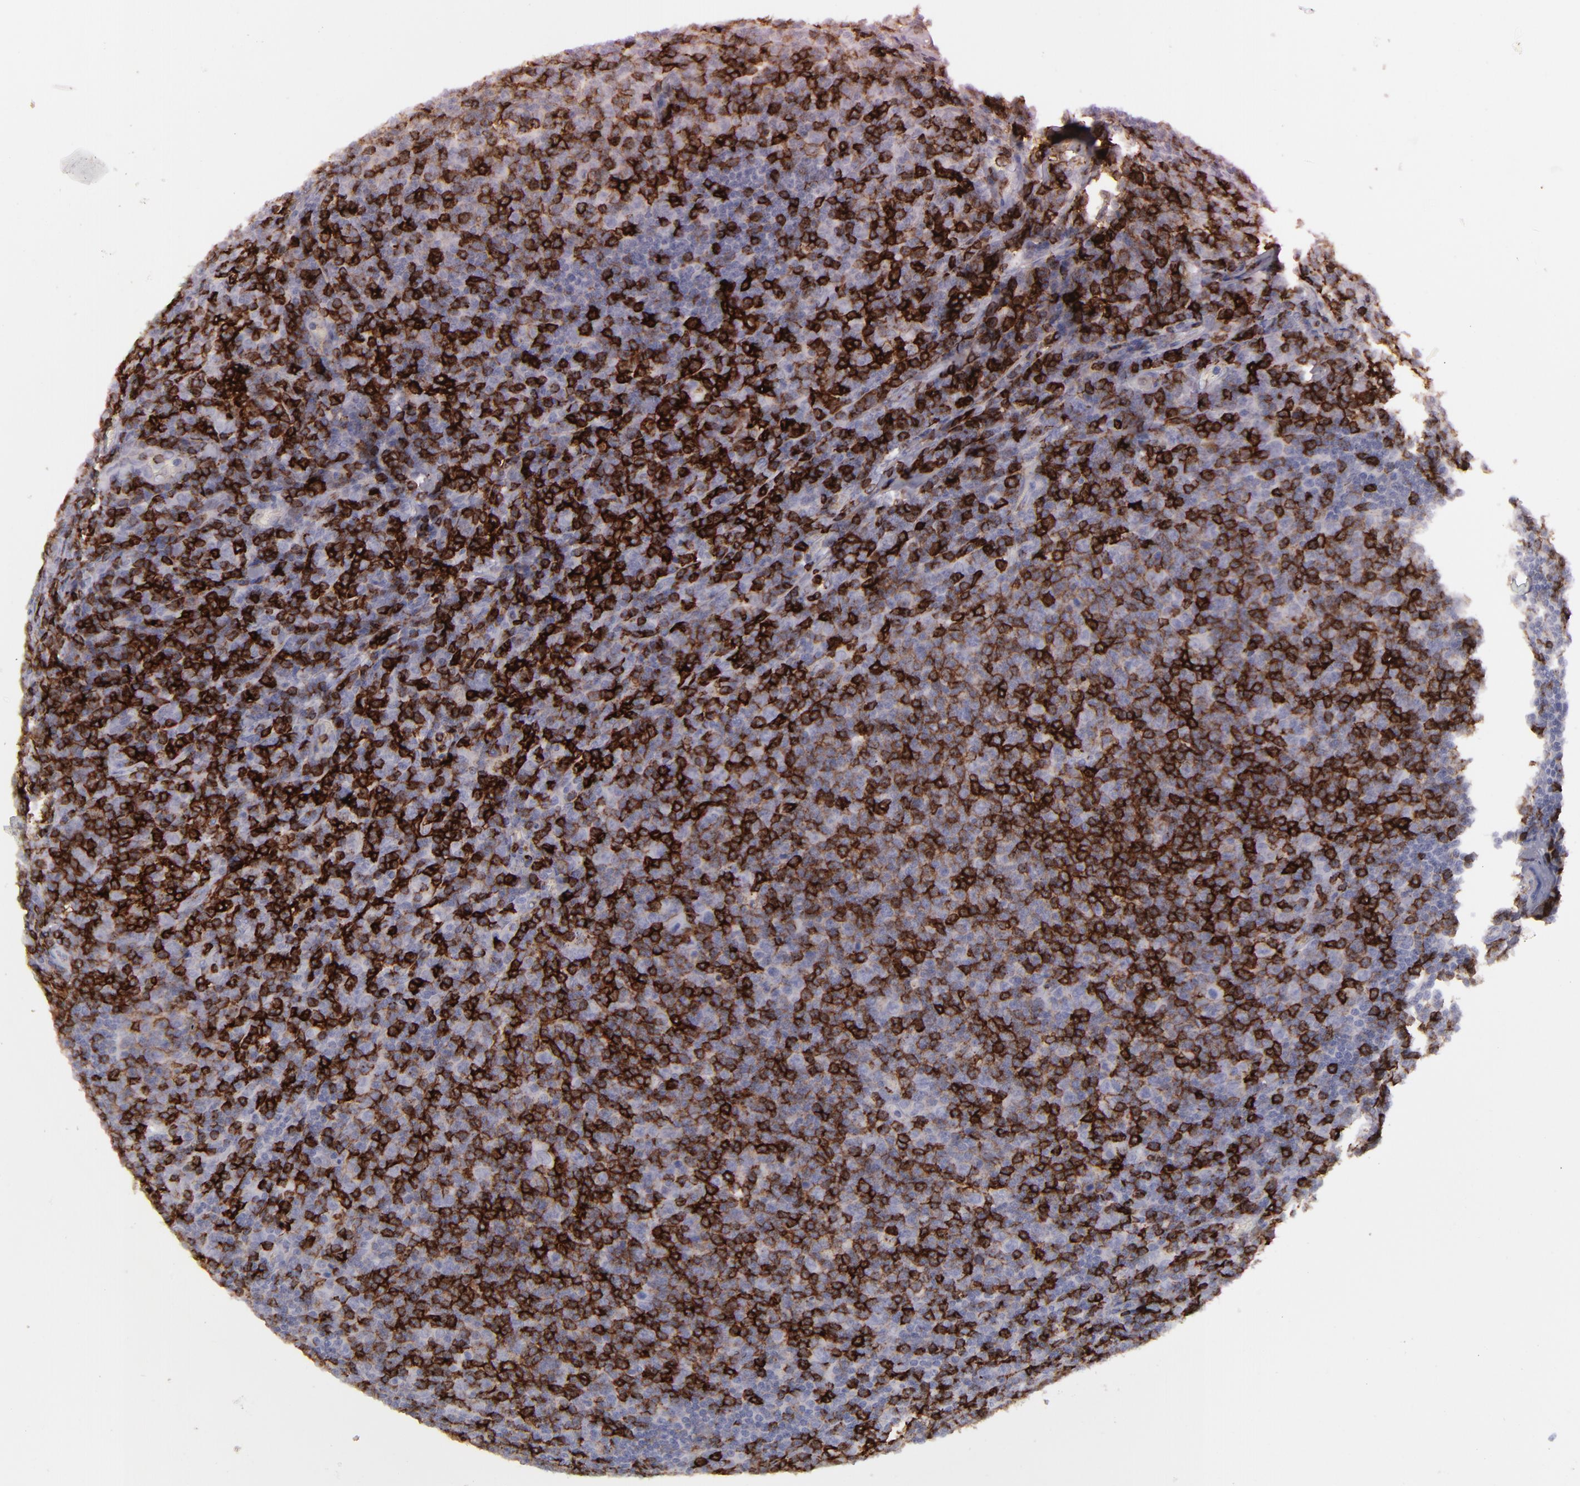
{"staining": {"intensity": "weak", "quantity": "25%-75%", "location": "cytoplasmic/membranous"}, "tissue": "lymphoma", "cell_type": "Tumor cells", "image_type": "cancer", "snomed": [{"axis": "morphology", "description": "Malignant lymphoma, non-Hodgkin's type, Low grade"}, {"axis": "topography", "description": "Lymph node"}], "caption": "Protein positivity by IHC exhibits weak cytoplasmic/membranous positivity in about 25%-75% of tumor cells in malignant lymphoma, non-Hodgkin's type (low-grade).", "gene": "CD27", "patient": {"sex": "male", "age": 74}}